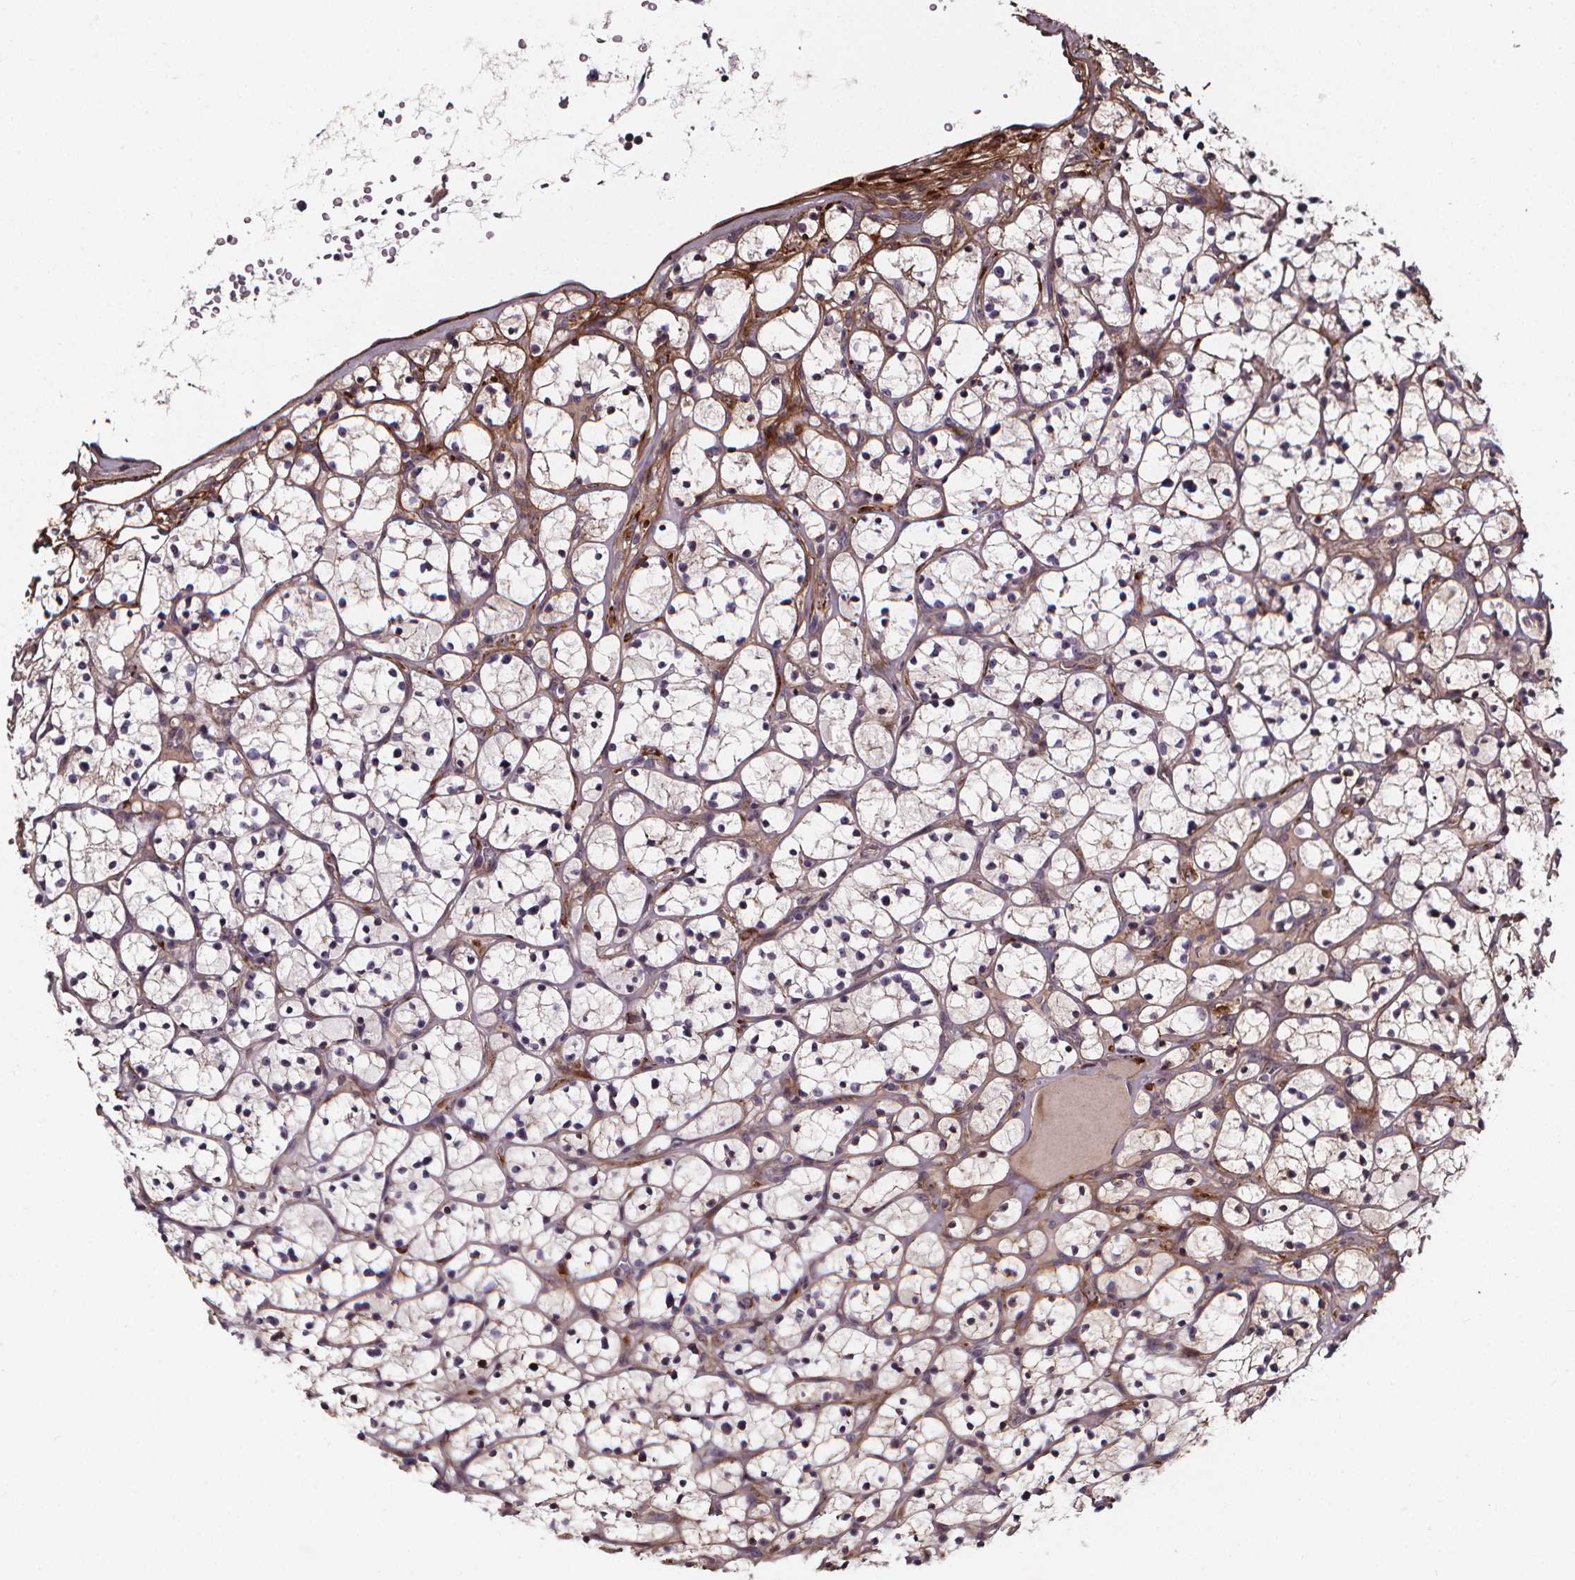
{"staining": {"intensity": "negative", "quantity": "none", "location": "none"}, "tissue": "renal cancer", "cell_type": "Tumor cells", "image_type": "cancer", "snomed": [{"axis": "morphology", "description": "Adenocarcinoma, NOS"}, {"axis": "topography", "description": "Kidney"}], "caption": "IHC image of renal cancer (adenocarcinoma) stained for a protein (brown), which displays no expression in tumor cells. (Stains: DAB immunohistochemistry with hematoxylin counter stain, Microscopy: brightfield microscopy at high magnification).", "gene": "AEBP1", "patient": {"sex": "female", "age": 64}}